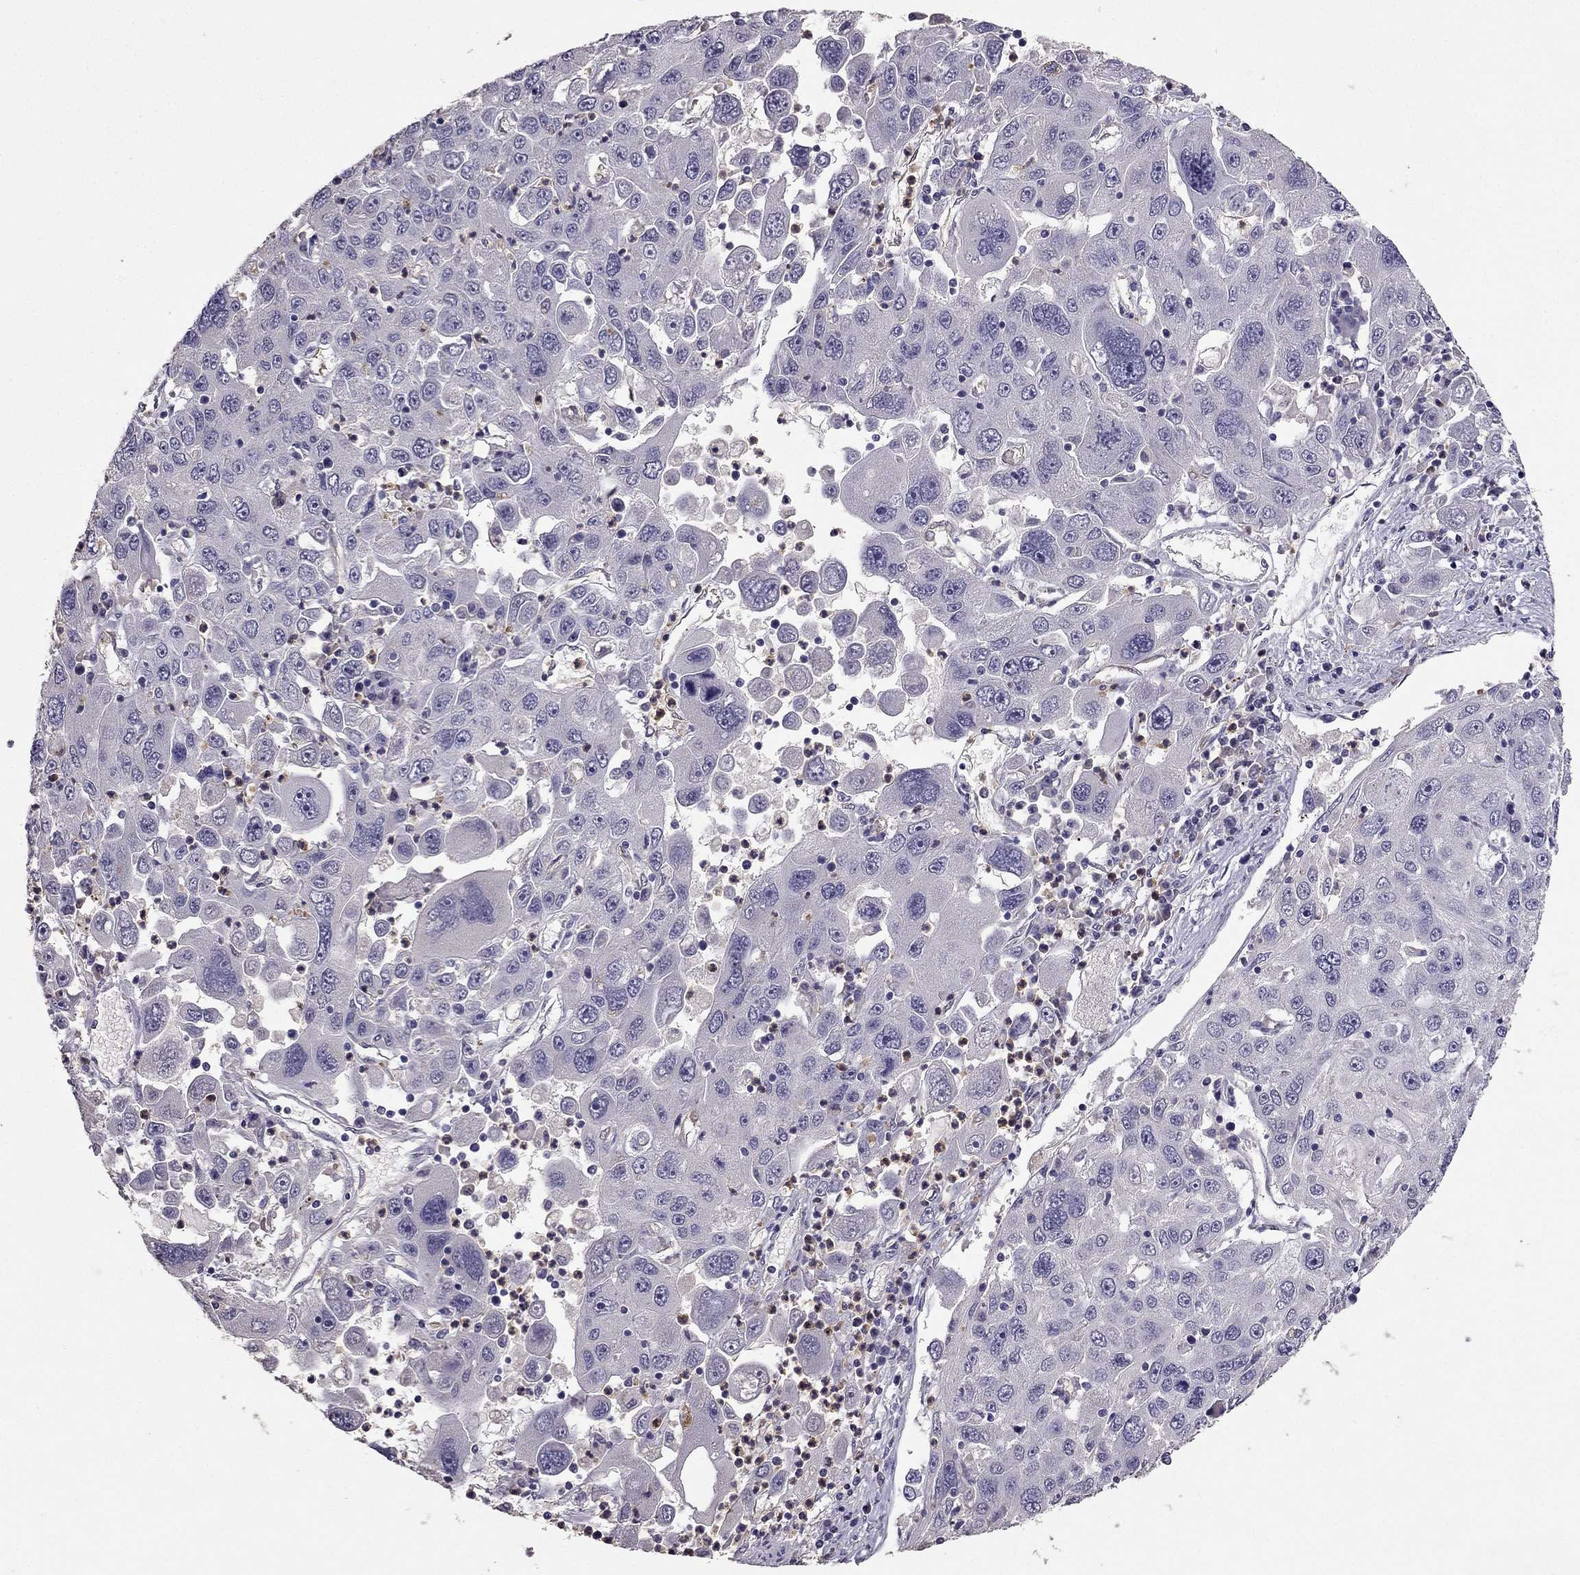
{"staining": {"intensity": "negative", "quantity": "none", "location": "none"}, "tissue": "stomach cancer", "cell_type": "Tumor cells", "image_type": "cancer", "snomed": [{"axis": "morphology", "description": "Adenocarcinoma, NOS"}, {"axis": "topography", "description": "Stomach"}], "caption": "Protein analysis of stomach adenocarcinoma exhibits no significant expression in tumor cells. (IHC, brightfield microscopy, high magnification).", "gene": "RFLNB", "patient": {"sex": "male", "age": 56}}